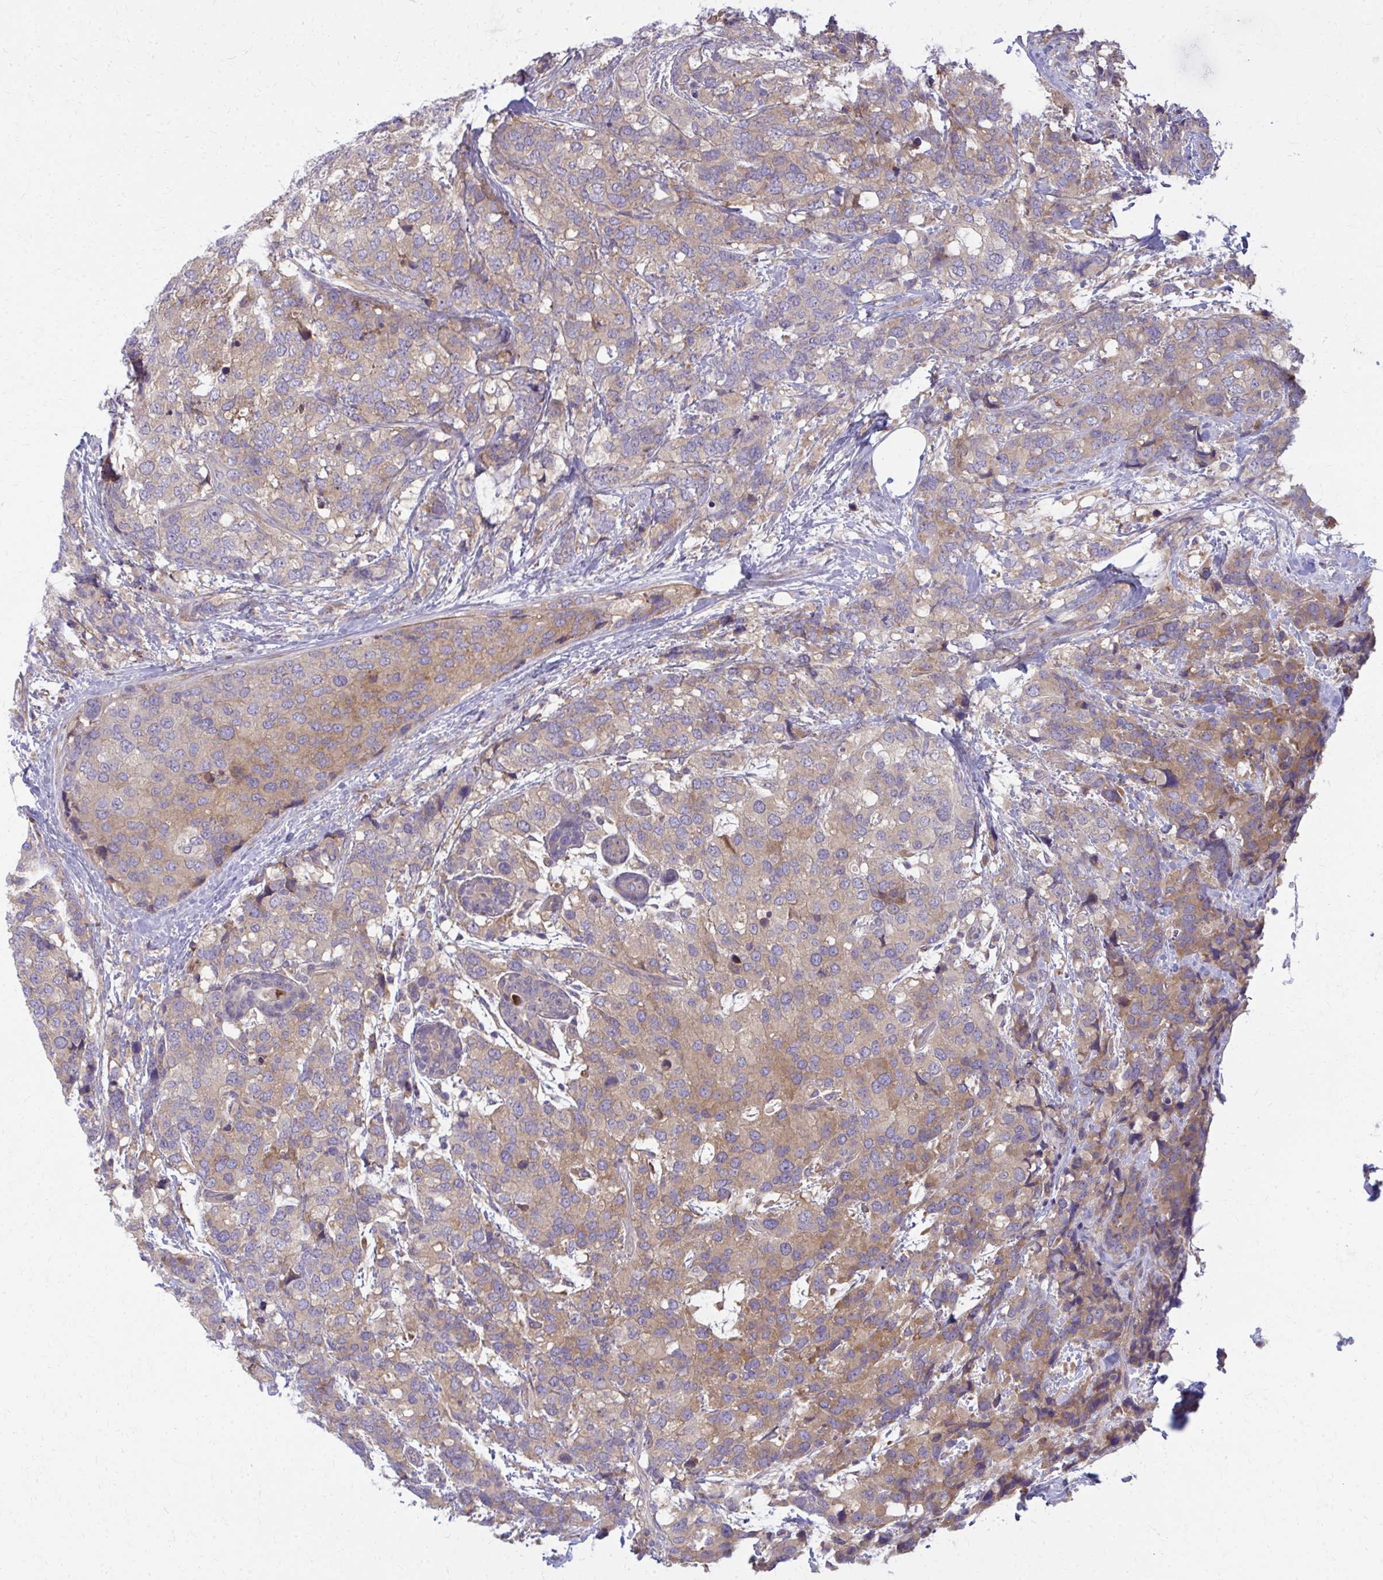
{"staining": {"intensity": "weak", "quantity": ">75%", "location": "cytoplasmic/membranous"}, "tissue": "breast cancer", "cell_type": "Tumor cells", "image_type": "cancer", "snomed": [{"axis": "morphology", "description": "Lobular carcinoma"}, {"axis": "topography", "description": "Breast"}], "caption": "The image demonstrates a brown stain indicating the presence of a protein in the cytoplasmic/membranous of tumor cells in breast cancer (lobular carcinoma).", "gene": "CEMP1", "patient": {"sex": "female", "age": 59}}